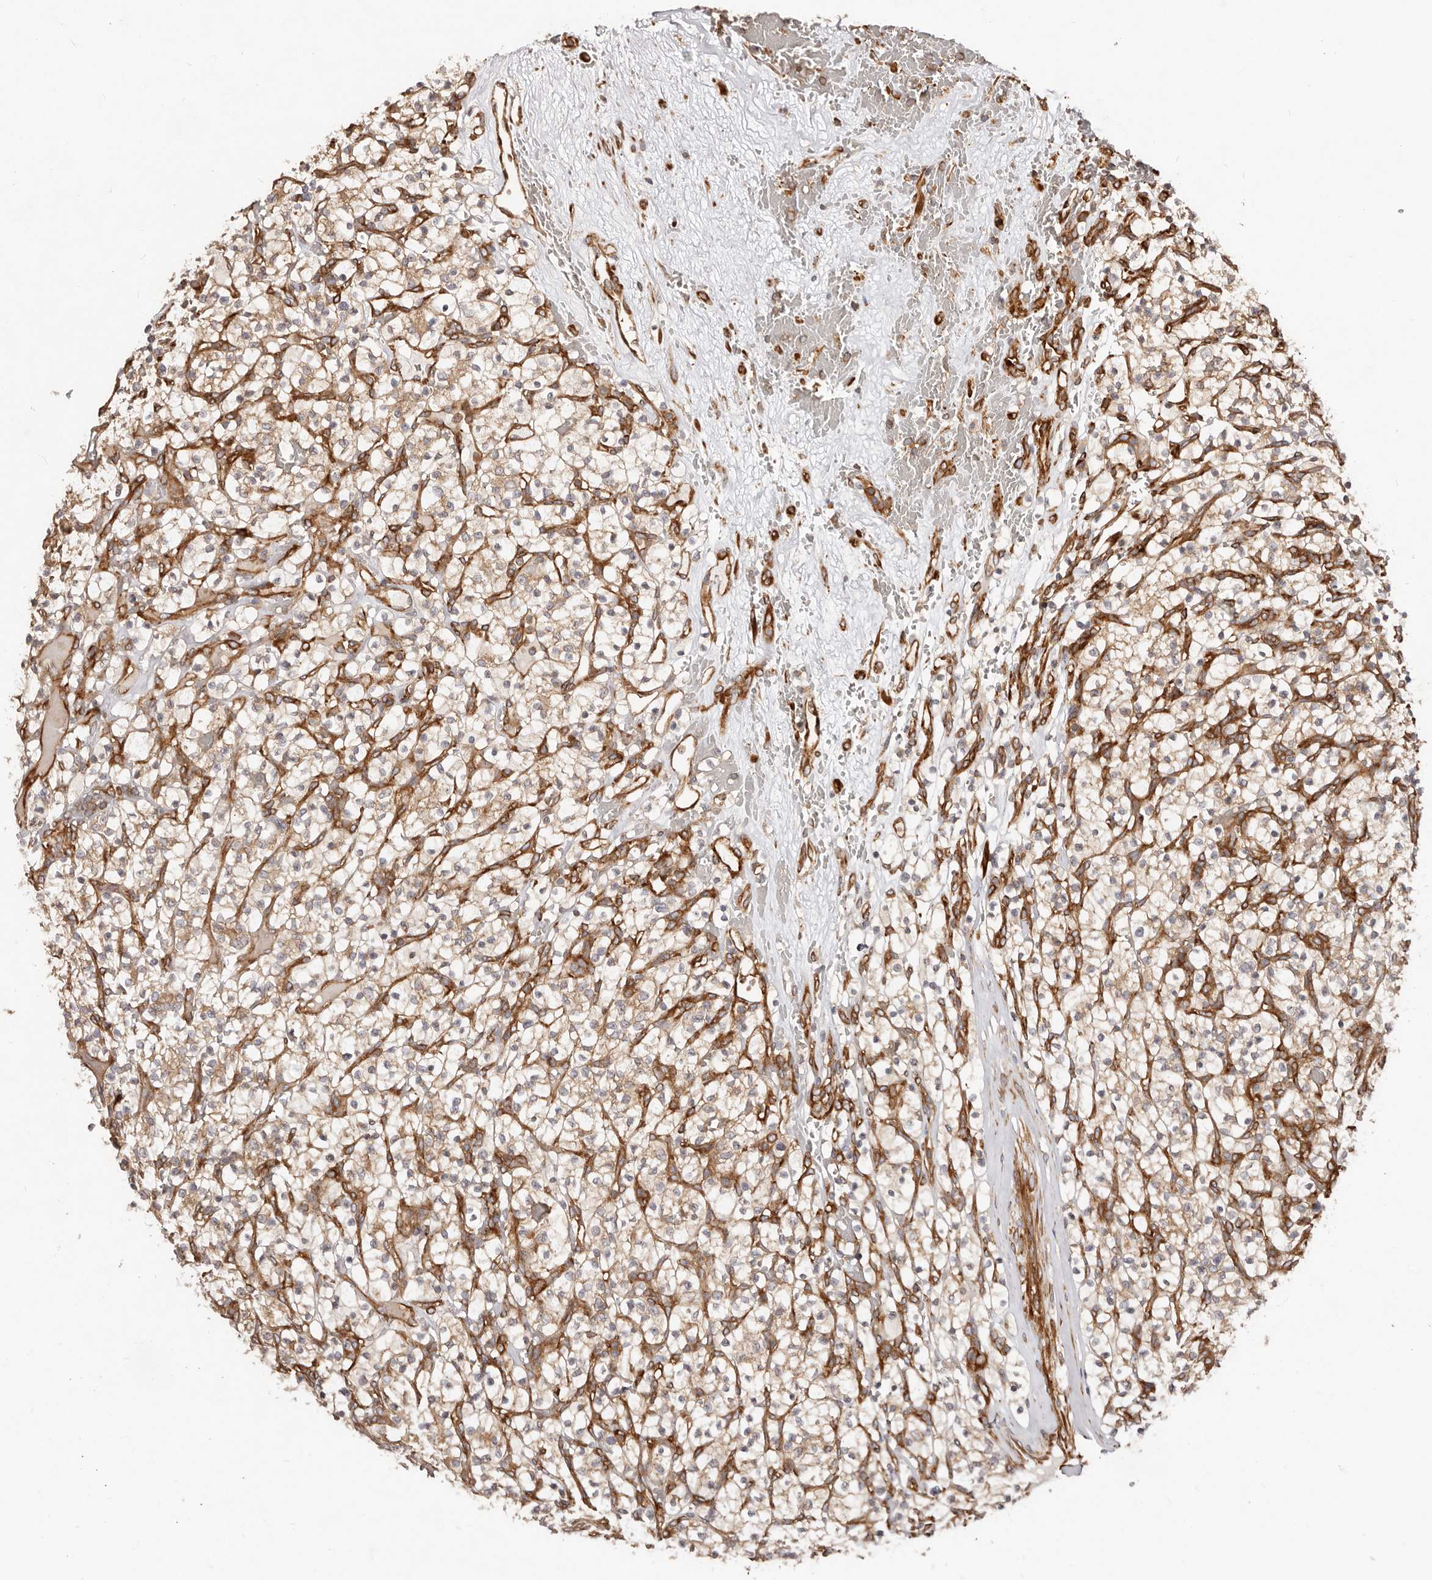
{"staining": {"intensity": "weak", "quantity": ">75%", "location": "cytoplasmic/membranous"}, "tissue": "renal cancer", "cell_type": "Tumor cells", "image_type": "cancer", "snomed": [{"axis": "morphology", "description": "Adenocarcinoma, NOS"}, {"axis": "topography", "description": "Kidney"}], "caption": "The image shows immunohistochemical staining of renal adenocarcinoma. There is weak cytoplasmic/membranous staining is seen in approximately >75% of tumor cells.", "gene": "RPS6", "patient": {"sex": "female", "age": 57}}